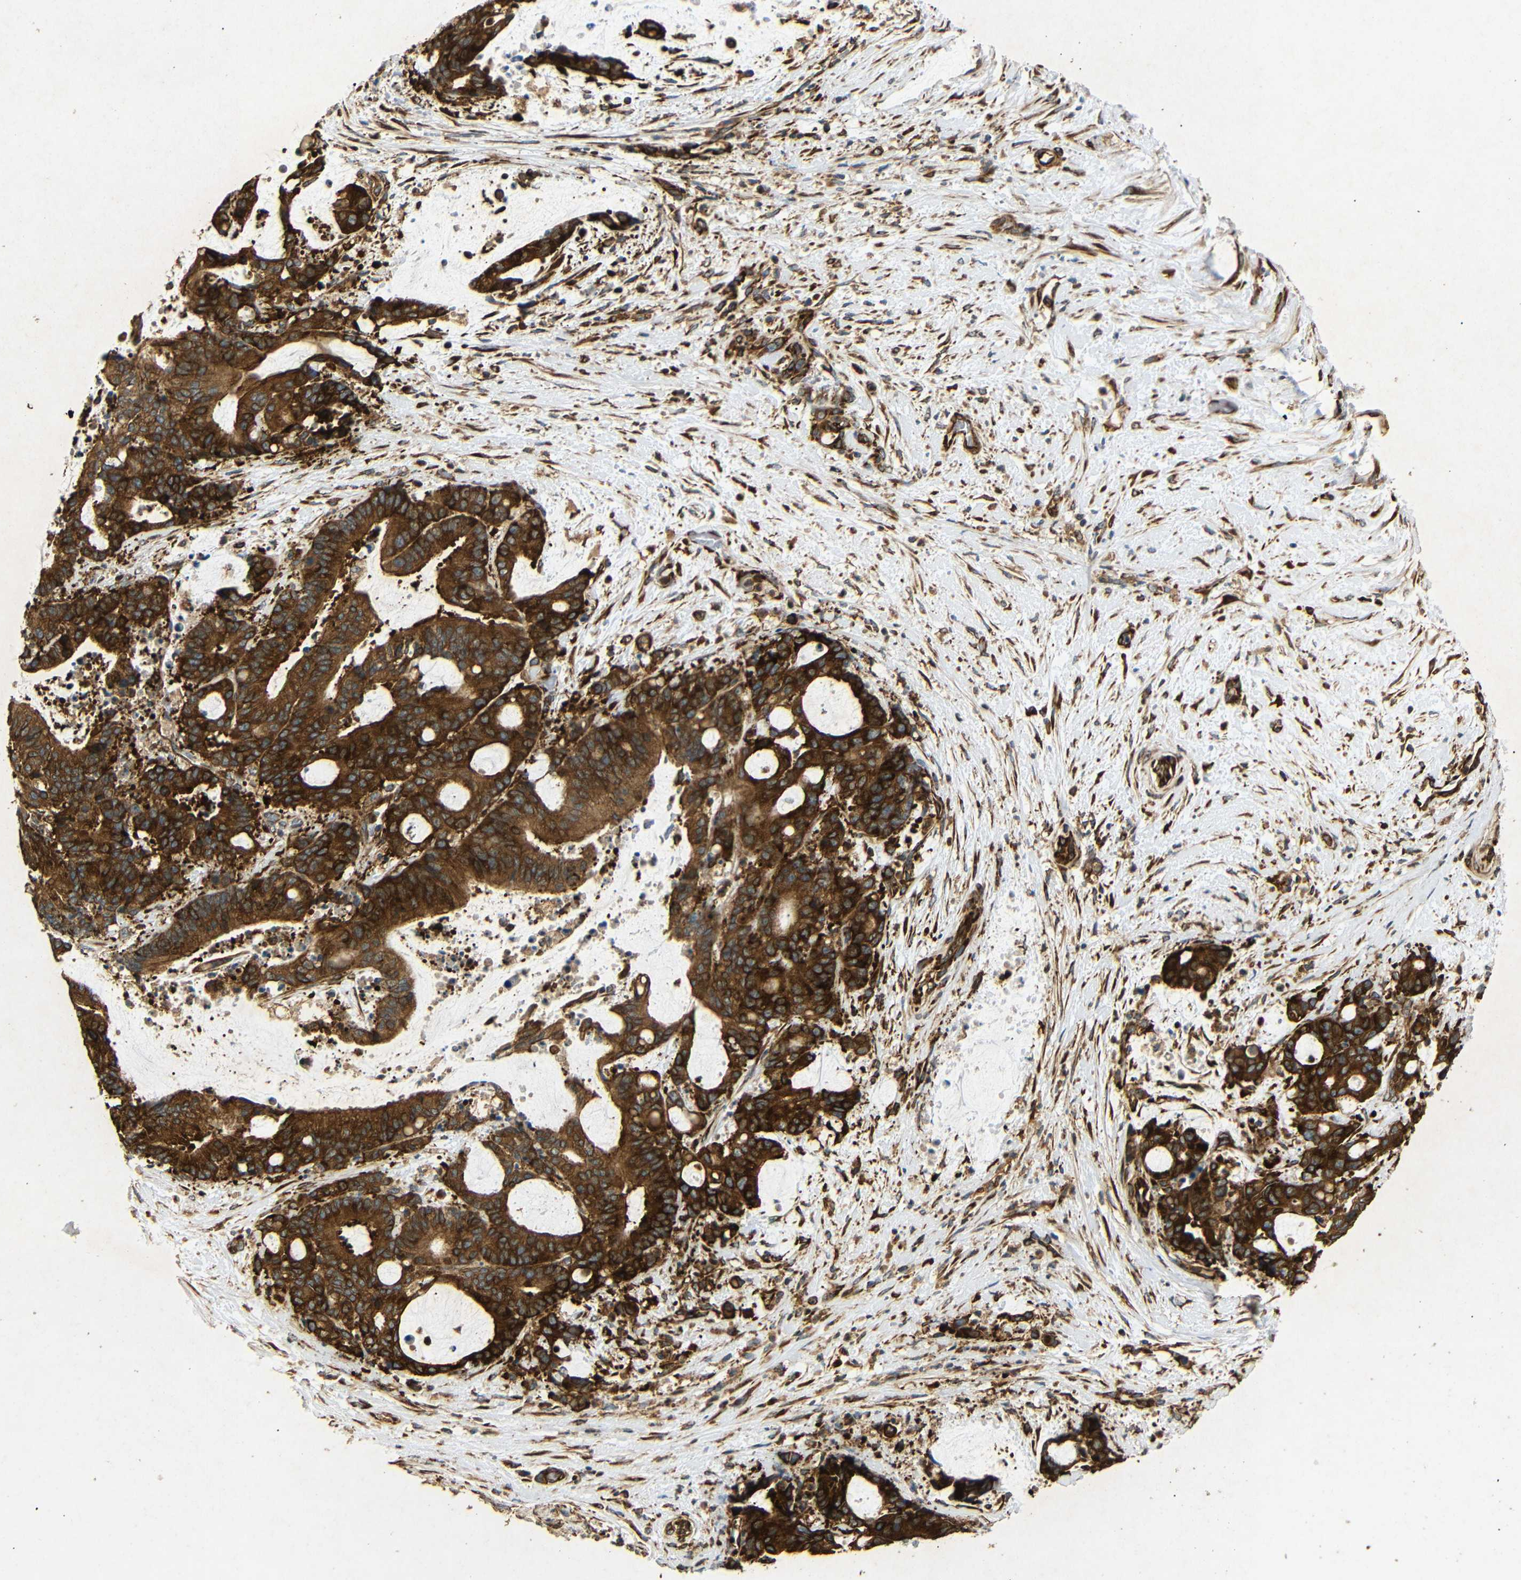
{"staining": {"intensity": "strong", "quantity": ">75%", "location": "cytoplasmic/membranous"}, "tissue": "liver cancer", "cell_type": "Tumor cells", "image_type": "cancer", "snomed": [{"axis": "morphology", "description": "Normal tissue, NOS"}, {"axis": "morphology", "description": "Cholangiocarcinoma"}, {"axis": "topography", "description": "Liver"}, {"axis": "topography", "description": "Peripheral nerve tissue"}], "caption": "About >75% of tumor cells in human liver cancer show strong cytoplasmic/membranous protein staining as visualized by brown immunohistochemical staining.", "gene": "BTF3", "patient": {"sex": "female", "age": 73}}